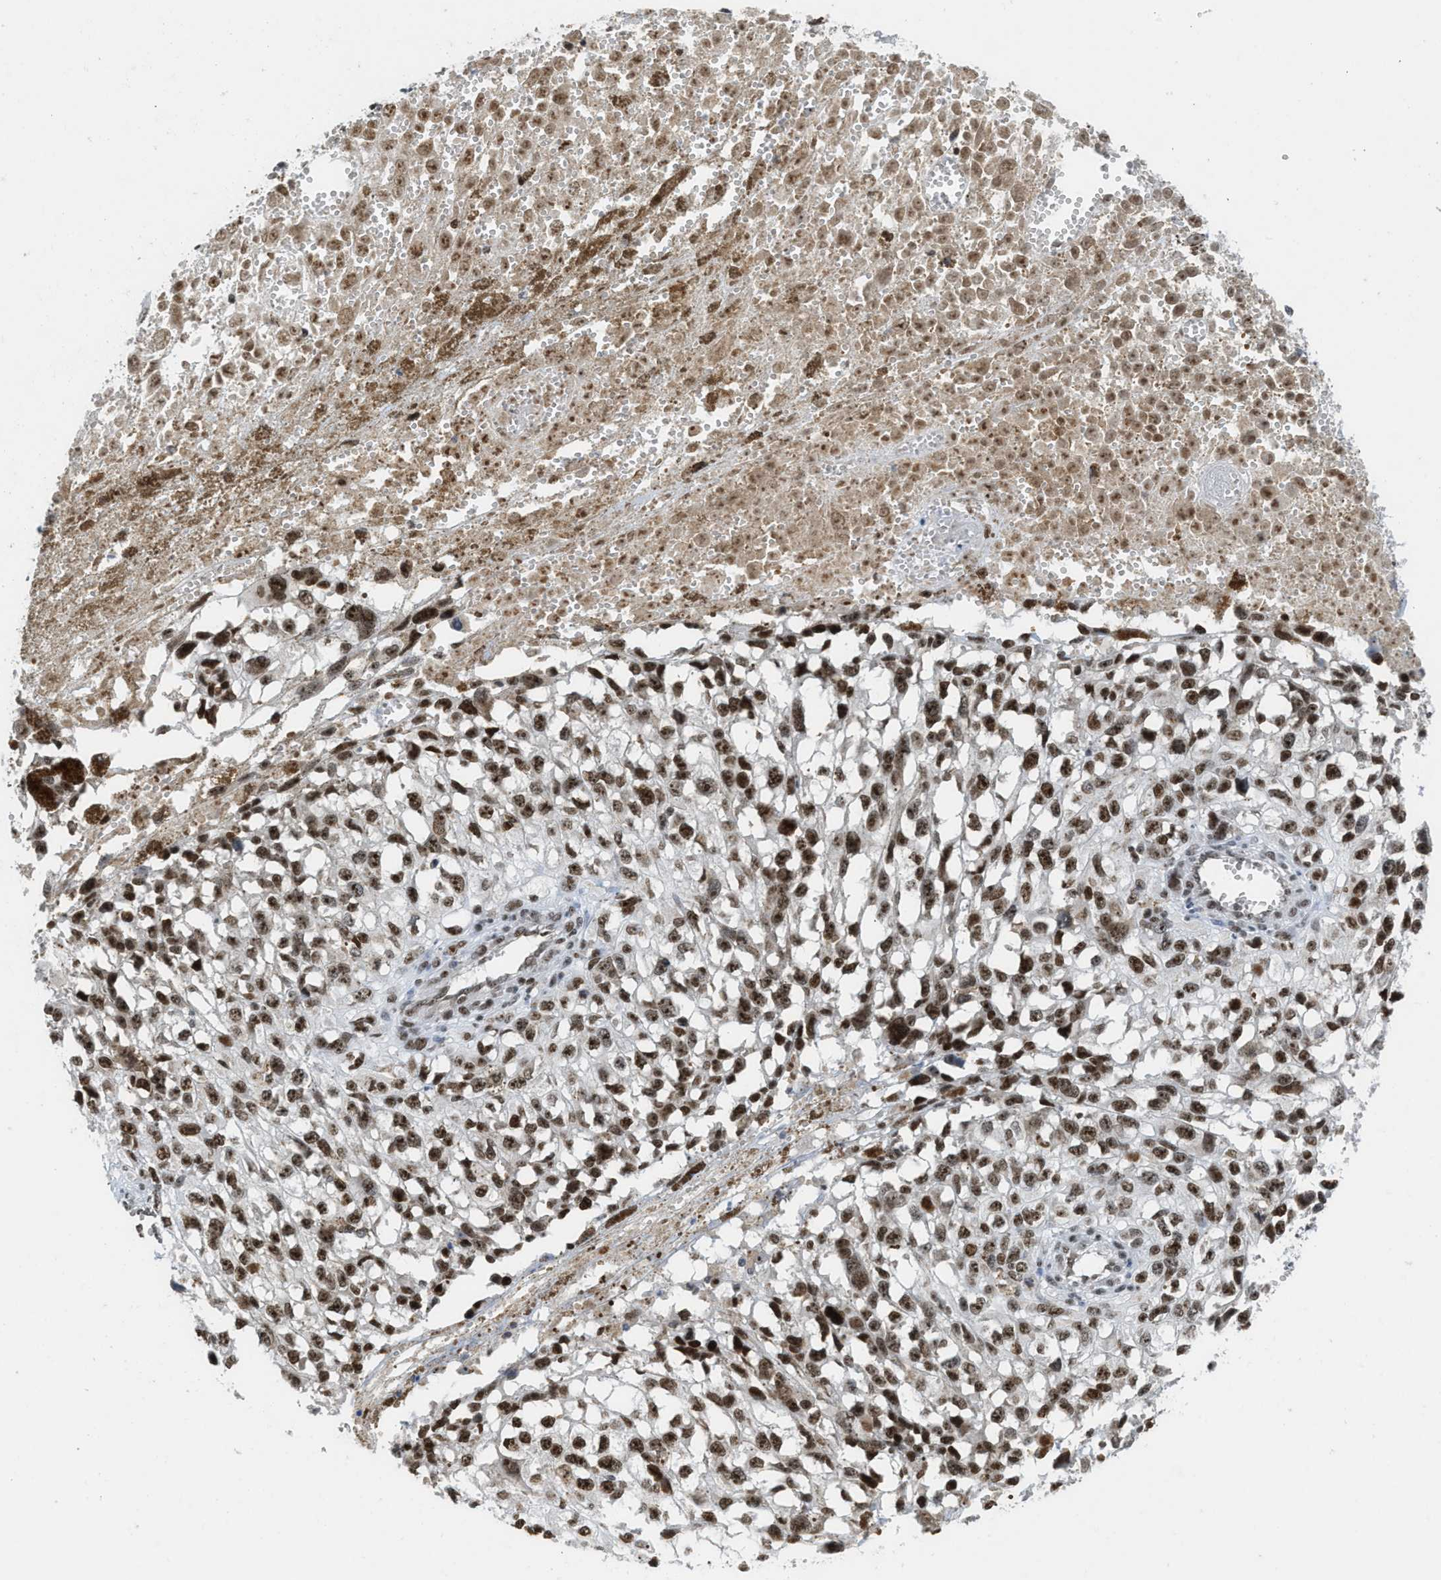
{"staining": {"intensity": "strong", "quantity": ">75%", "location": "nuclear"}, "tissue": "melanoma", "cell_type": "Tumor cells", "image_type": "cancer", "snomed": [{"axis": "morphology", "description": "Malignant melanoma, Metastatic site"}, {"axis": "topography", "description": "Lymph node"}], "caption": "A high-resolution photomicrograph shows immunohistochemistry staining of malignant melanoma (metastatic site), which reveals strong nuclear expression in about >75% of tumor cells.", "gene": "RAD51B", "patient": {"sex": "male", "age": 59}}